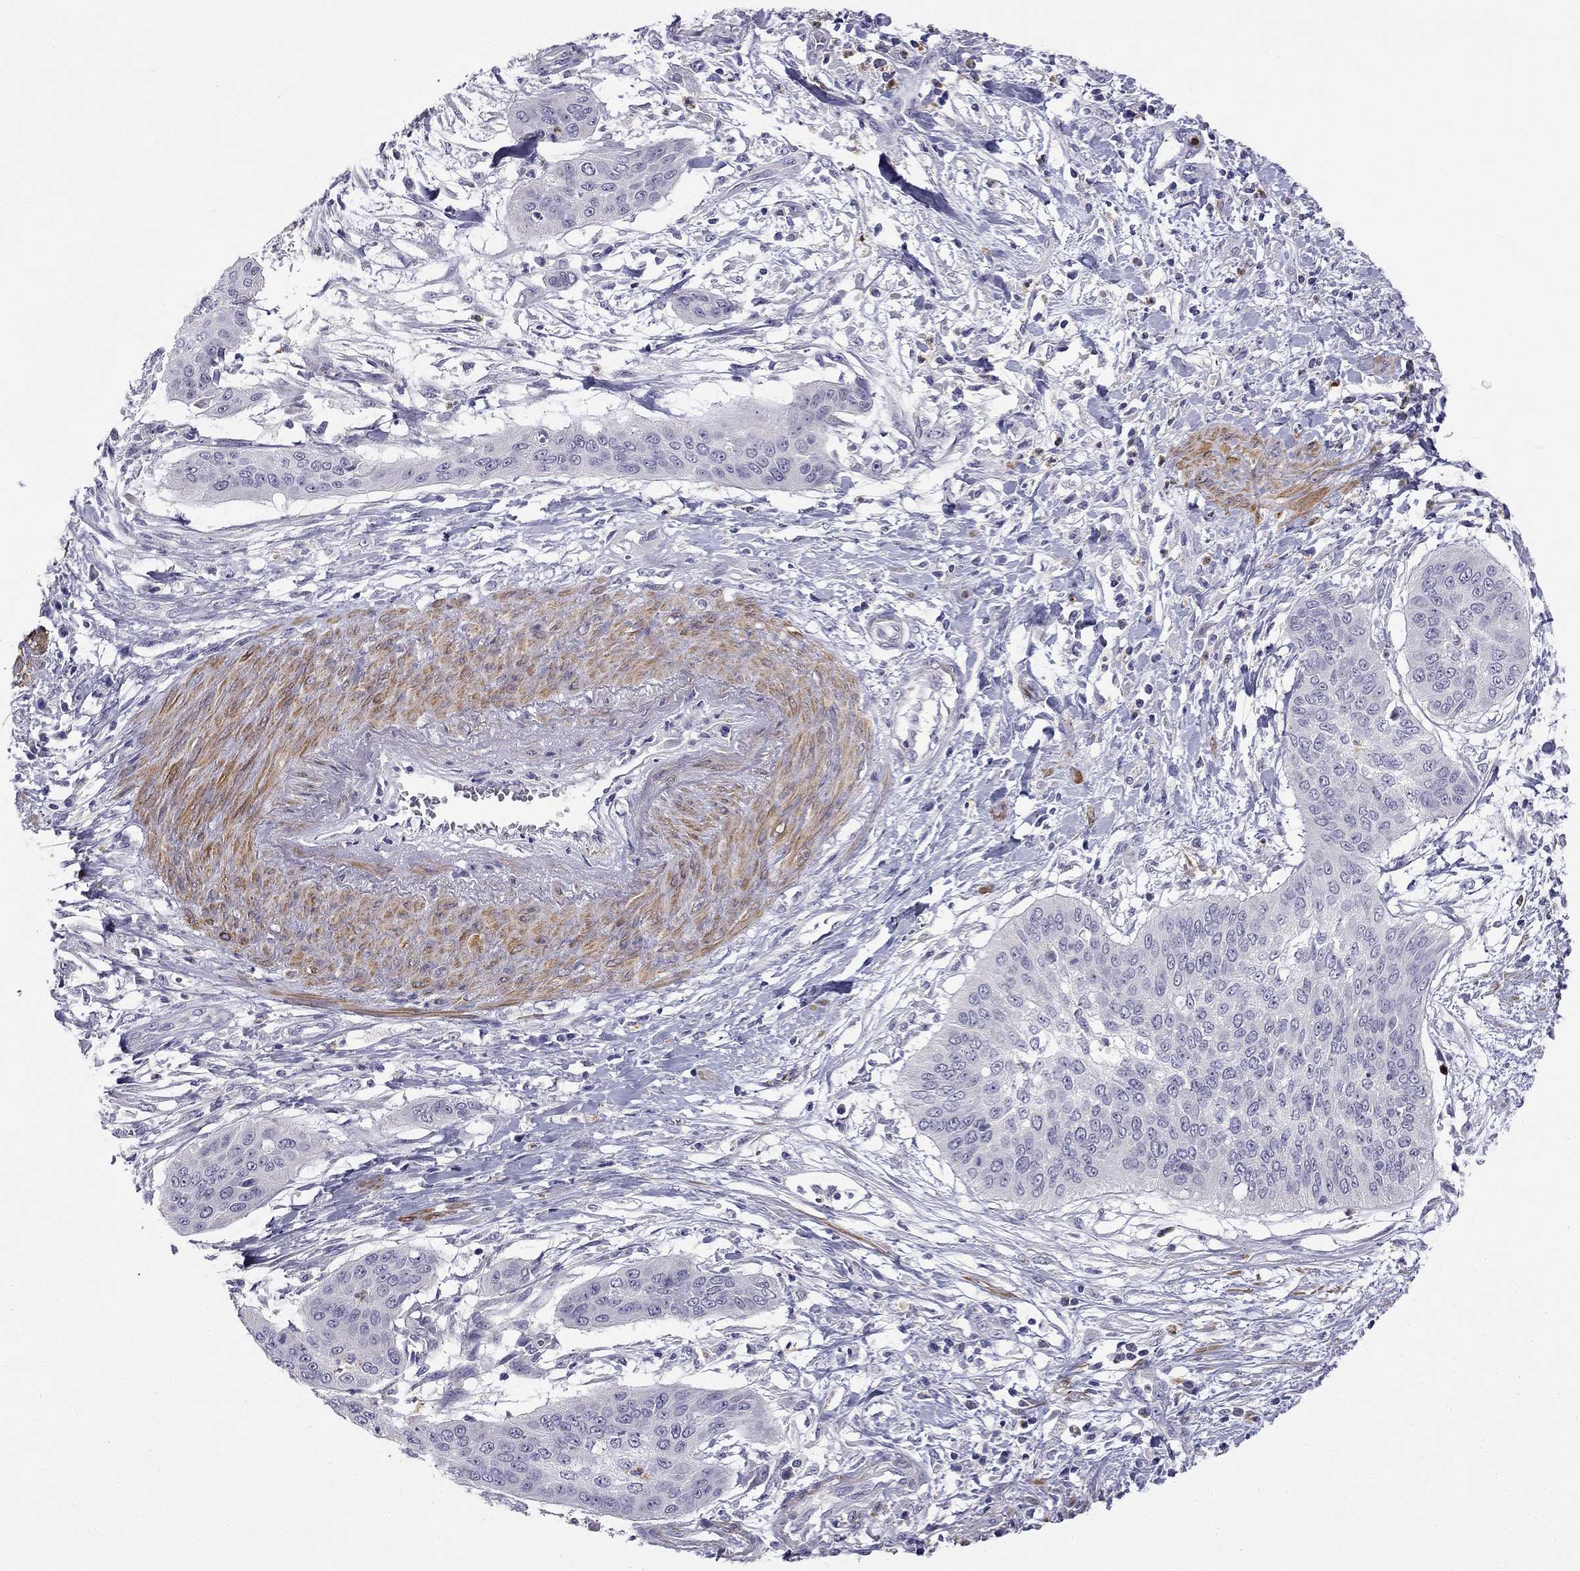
{"staining": {"intensity": "negative", "quantity": "none", "location": "none"}, "tissue": "cervical cancer", "cell_type": "Tumor cells", "image_type": "cancer", "snomed": [{"axis": "morphology", "description": "Squamous cell carcinoma, NOS"}, {"axis": "topography", "description": "Cervix"}], "caption": "Tumor cells show no significant expression in cervical squamous cell carcinoma. (Immunohistochemistry (ihc), brightfield microscopy, high magnification).", "gene": "C16orf89", "patient": {"sex": "female", "age": 39}}